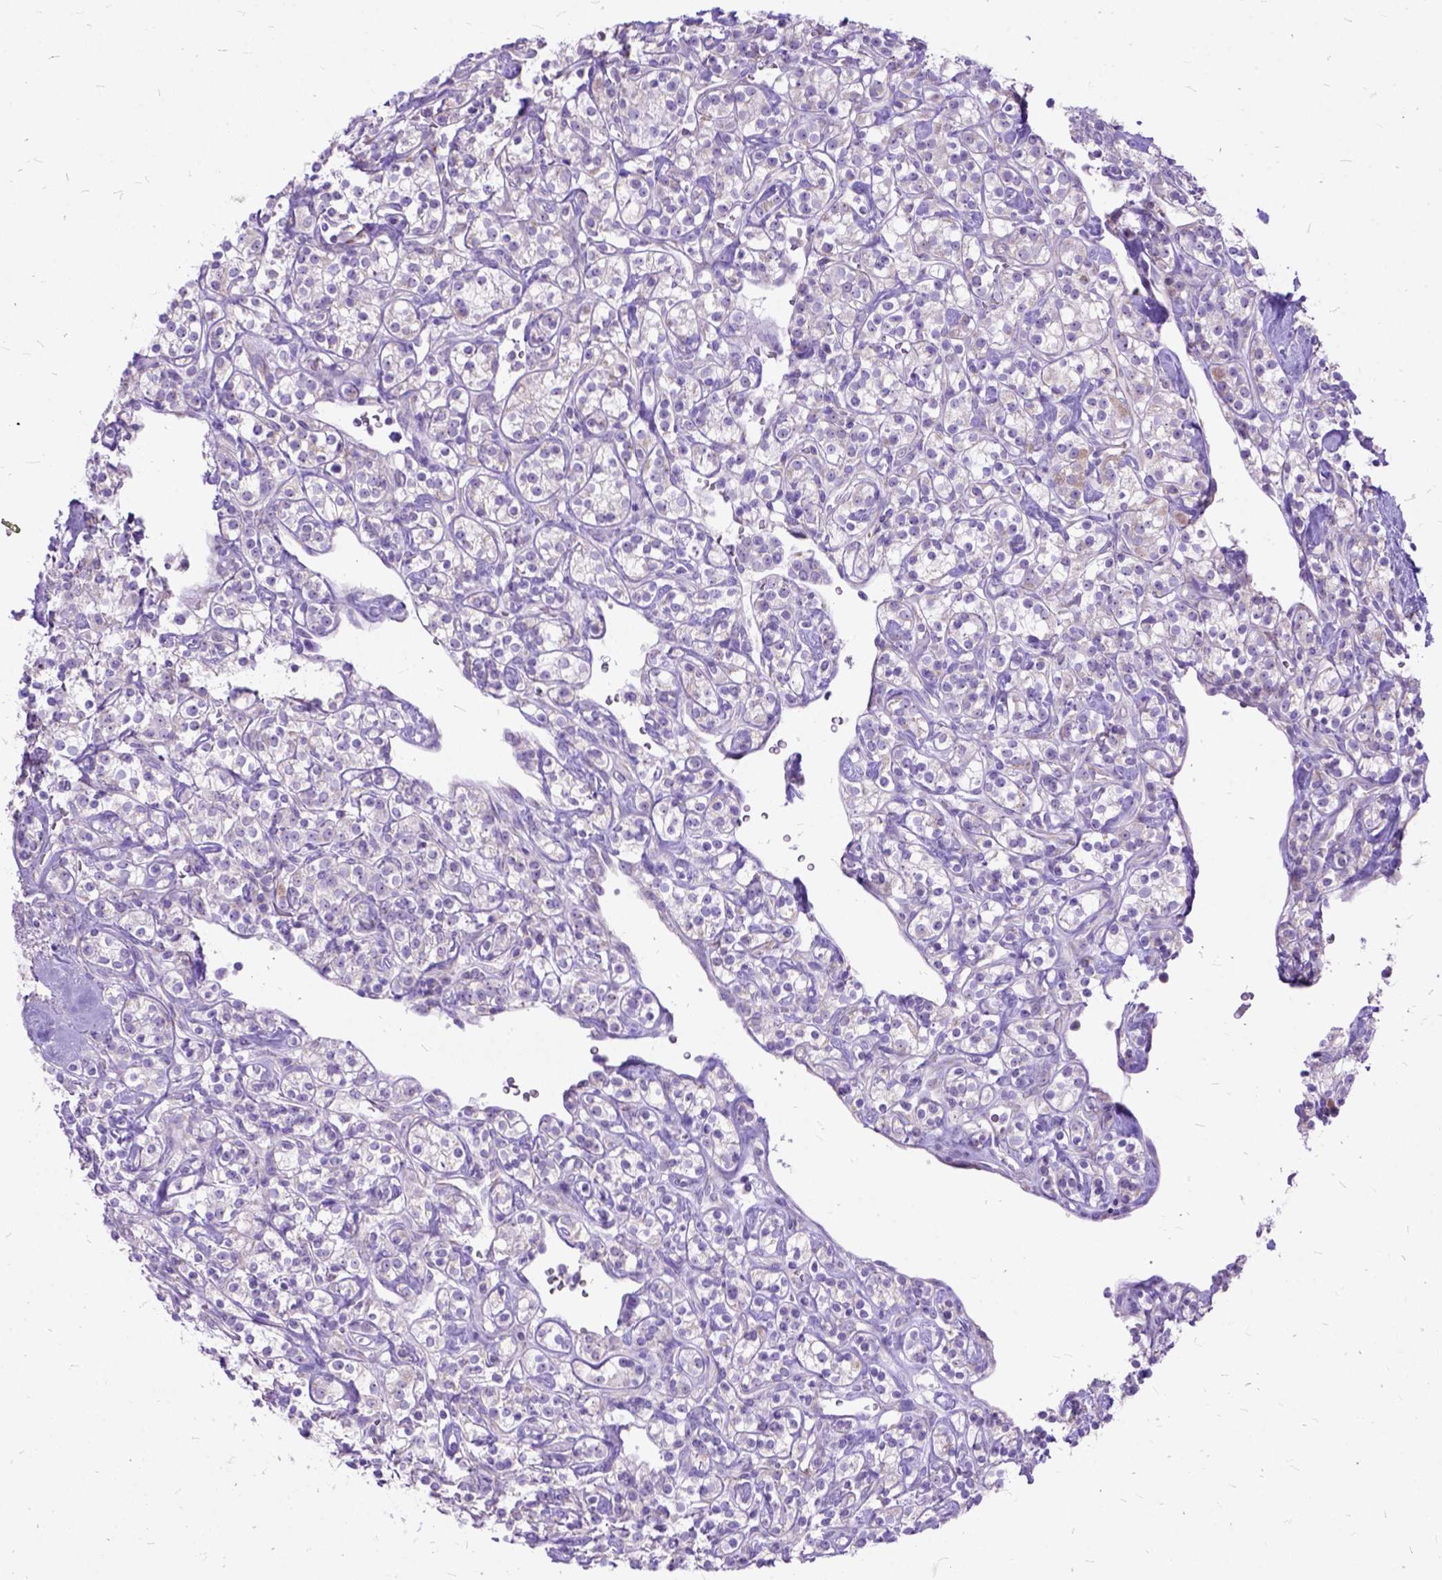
{"staining": {"intensity": "negative", "quantity": "none", "location": "none"}, "tissue": "renal cancer", "cell_type": "Tumor cells", "image_type": "cancer", "snomed": [{"axis": "morphology", "description": "Adenocarcinoma, NOS"}, {"axis": "topography", "description": "Kidney"}], "caption": "Immunohistochemistry (IHC) of renal cancer (adenocarcinoma) shows no staining in tumor cells.", "gene": "CTAG2", "patient": {"sex": "male", "age": 77}}